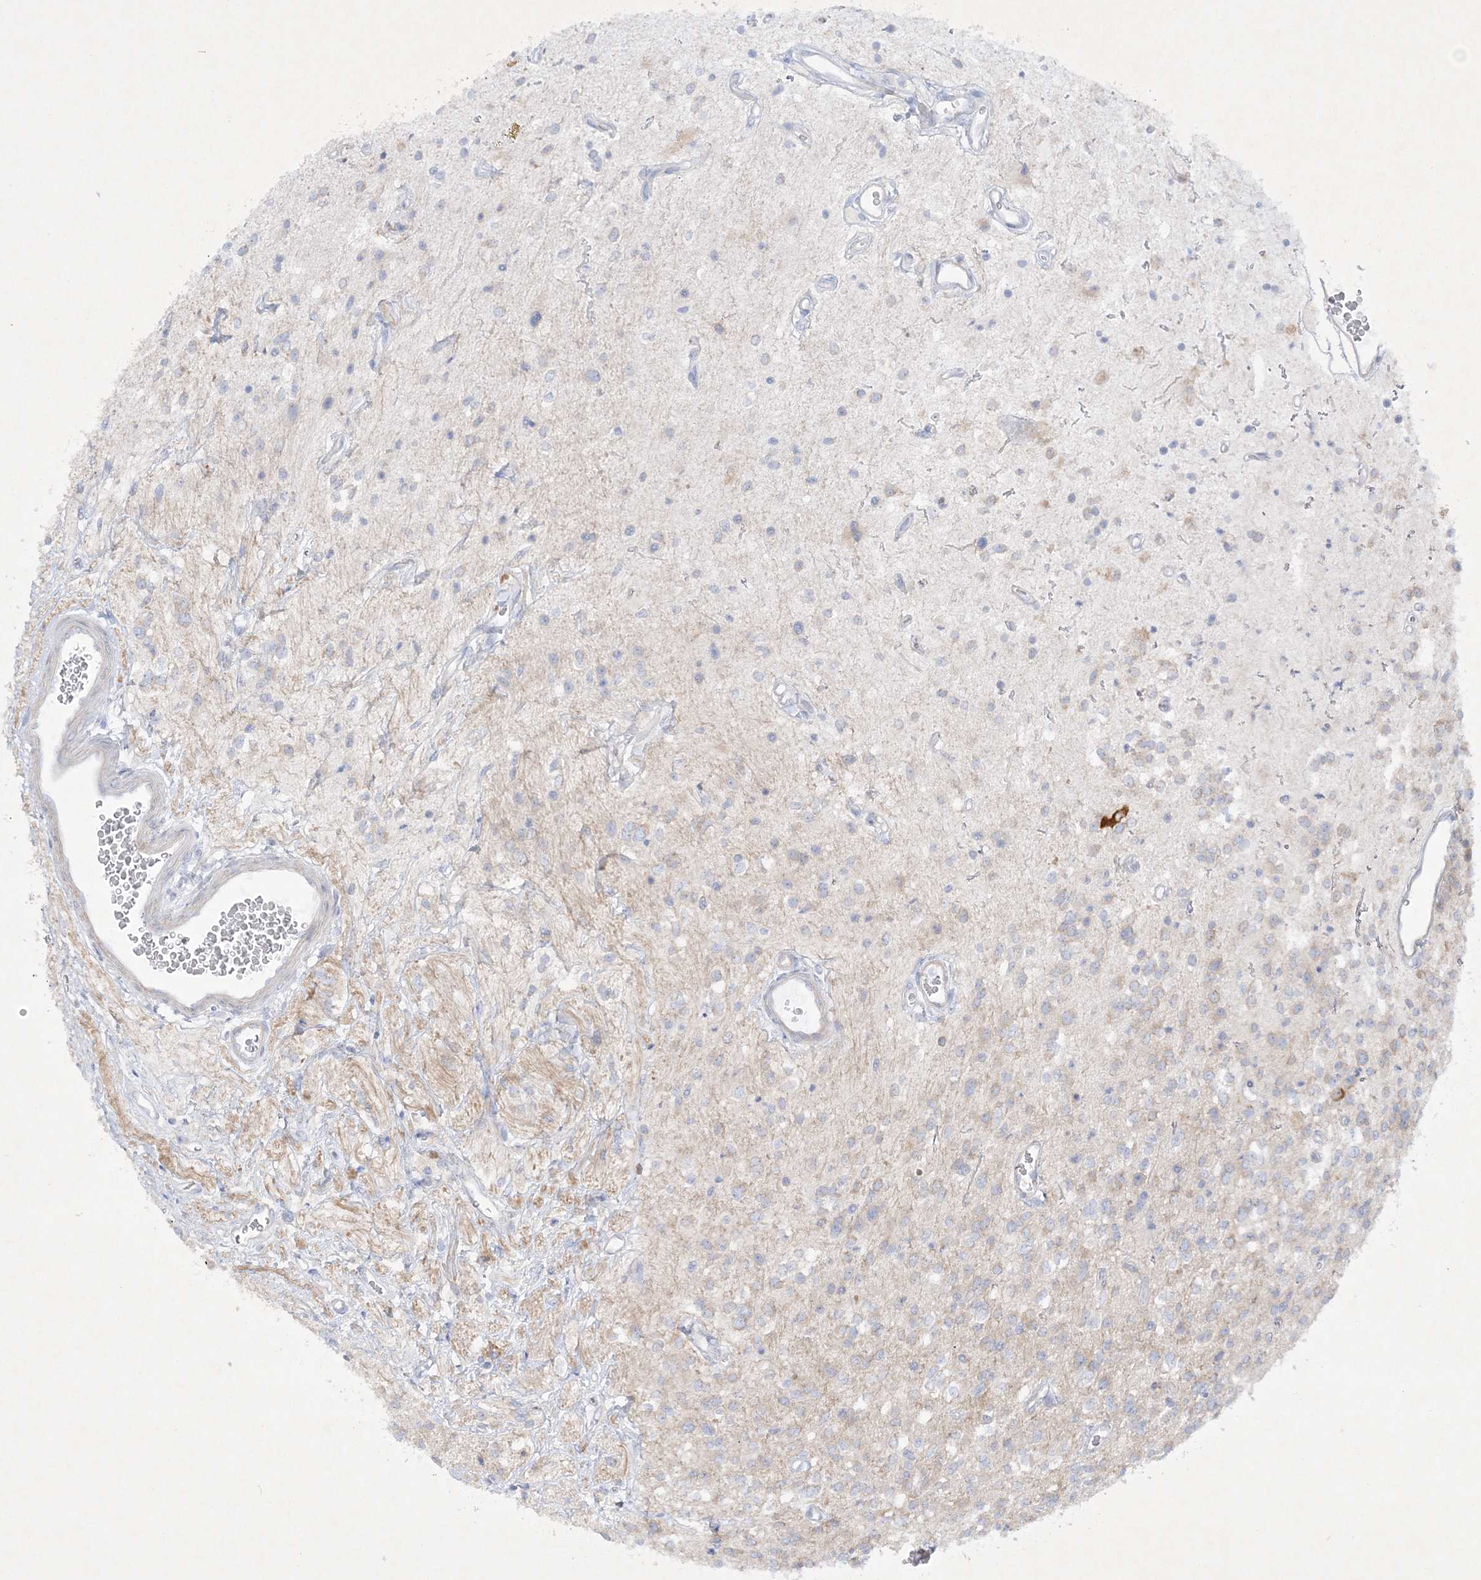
{"staining": {"intensity": "negative", "quantity": "none", "location": "none"}, "tissue": "glioma", "cell_type": "Tumor cells", "image_type": "cancer", "snomed": [{"axis": "morphology", "description": "Glioma, malignant, High grade"}, {"axis": "topography", "description": "Brain"}], "caption": "Photomicrograph shows no significant protein staining in tumor cells of malignant glioma (high-grade).", "gene": "FARSB", "patient": {"sex": "male", "age": 34}}